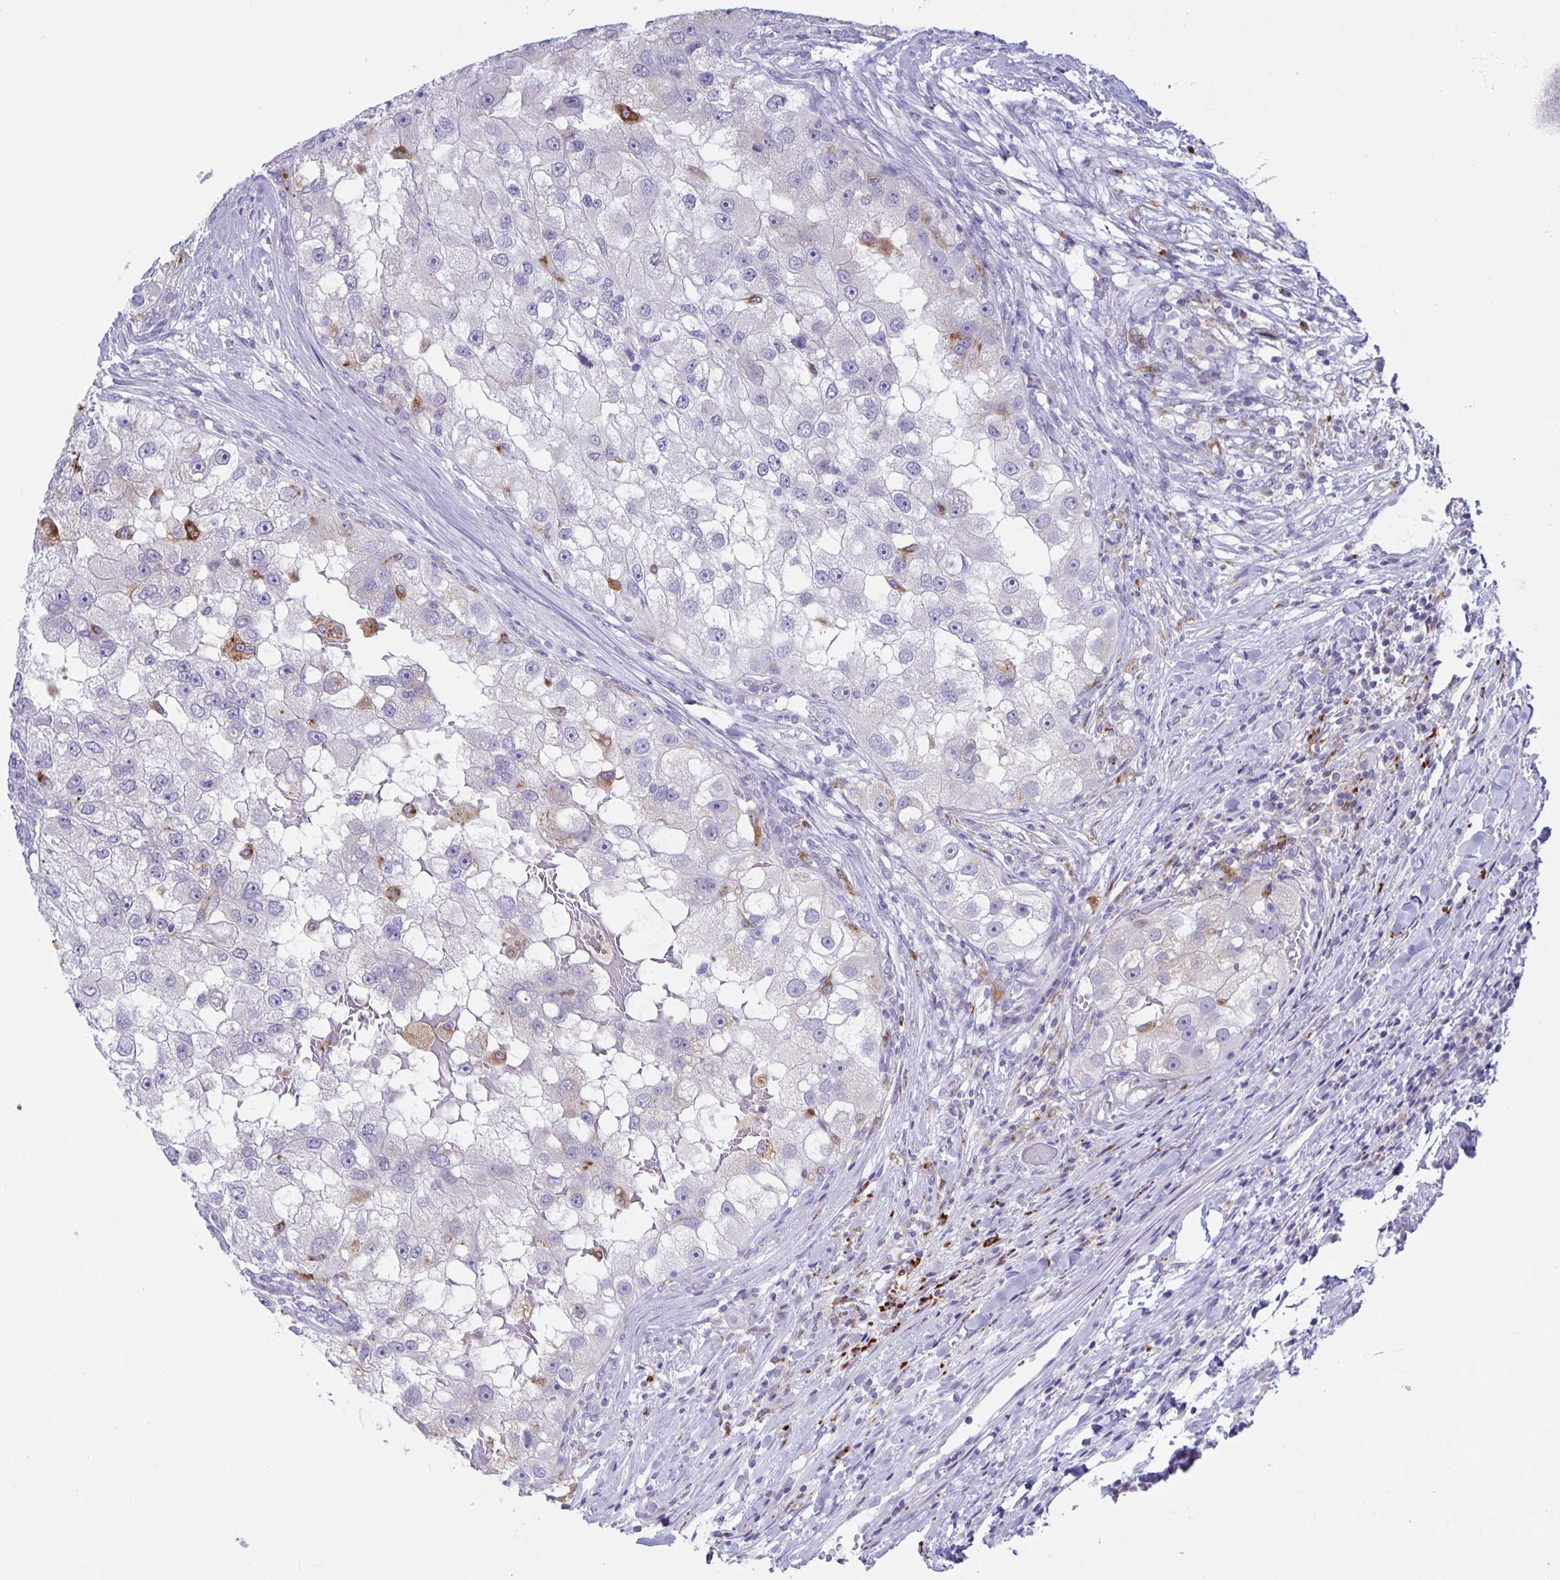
{"staining": {"intensity": "negative", "quantity": "none", "location": "none"}, "tissue": "renal cancer", "cell_type": "Tumor cells", "image_type": "cancer", "snomed": [{"axis": "morphology", "description": "Adenocarcinoma, NOS"}, {"axis": "topography", "description": "Kidney"}], "caption": "A histopathology image of human renal adenocarcinoma is negative for staining in tumor cells. (DAB (3,3'-diaminobenzidine) immunohistochemistry (IHC) visualized using brightfield microscopy, high magnification).", "gene": "LIPA", "patient": {"sex": "male", "age": 63}}